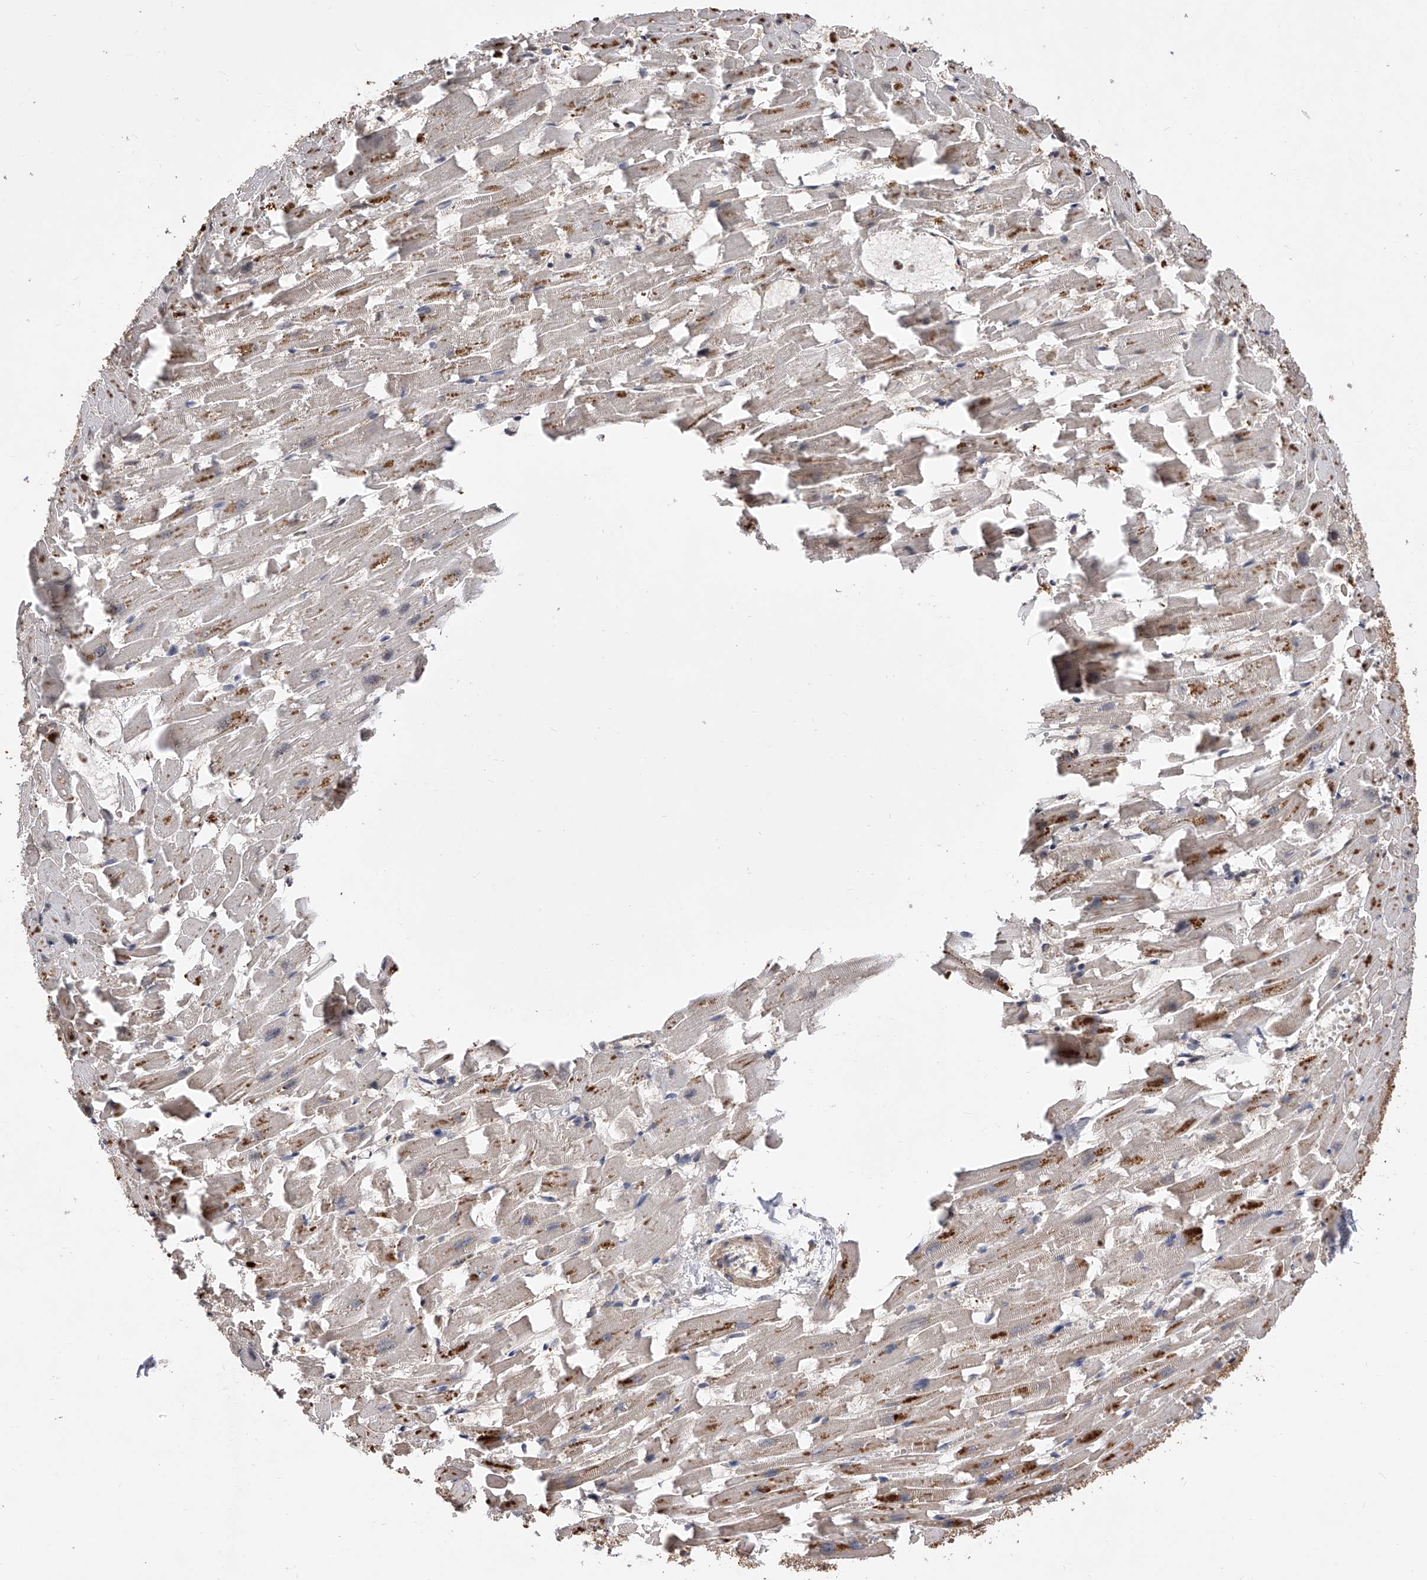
{"staining": {"intensity": "moderate", "quantity": "25%-75%", "location": "cytoplasmic/membranous"}, "tissue": "heart muscle", "cell_type": "Cardiomyocytes", "image_type": "normal", "snomed": [{"axis": "morphology", "description": "Normal tissue, NOS"}, {"axis": "topography", "description": "Heart"}], "caption": "Heart muscle stained with DAB (3,3'-diaminobenzidine) IHC shows medium levels of moderate cytoplasmic/membranous staining in approximately 25%-75% of cardiomyocytes. (Stains: DAB (3,3'-diaminobenzidine) in brown, nuclei in blue, Microscopy: brightfield microscopy at high magnification).", "gene": "GMDS", "patient": {"sex": "female", "age": 64}}